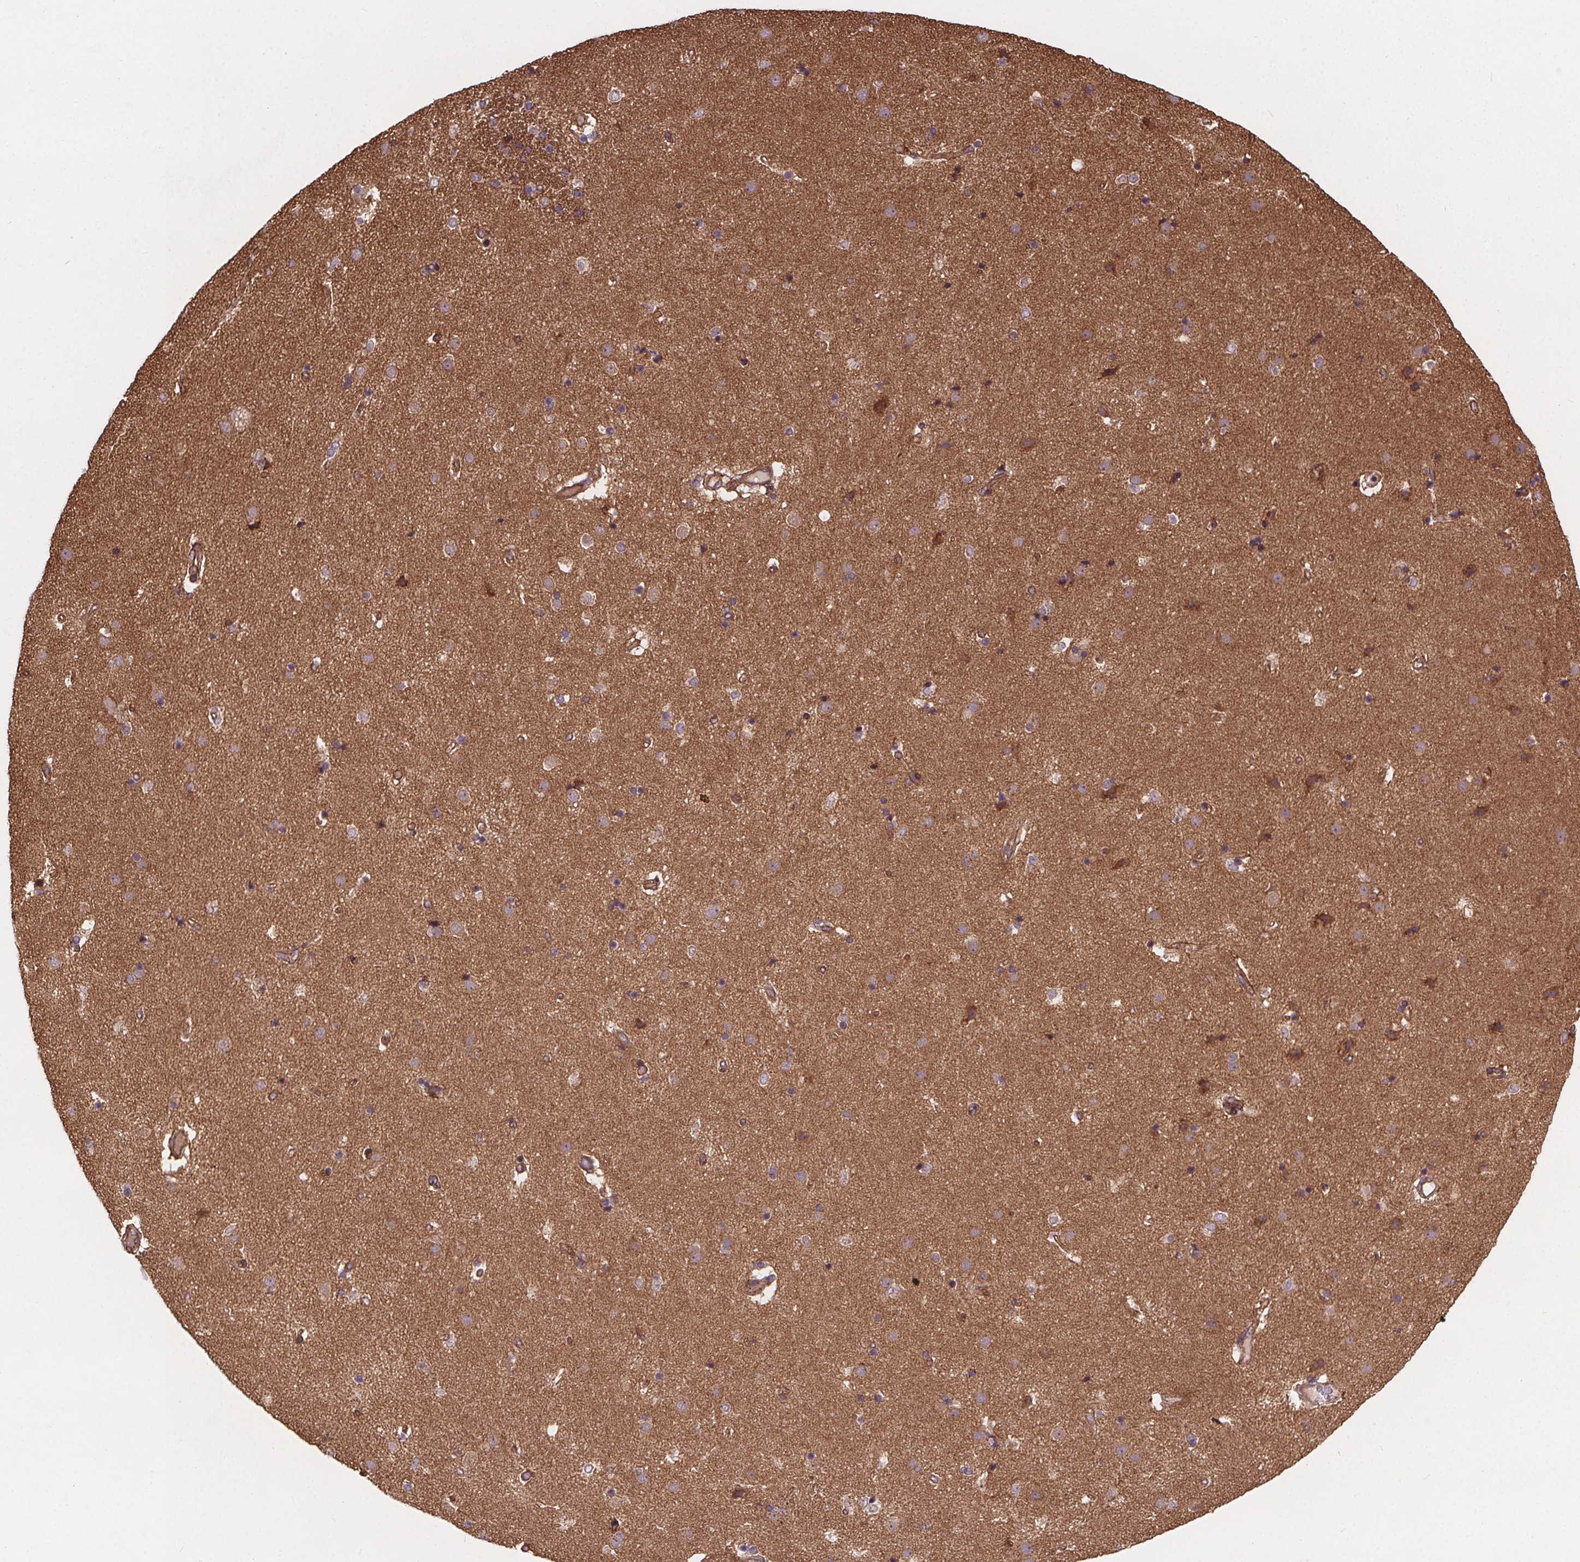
{"staining": {"intensity": "weak", "quantity": ">75%", "location": "cytoplasmic/membranous"}, "tissue": "caudate", "cell_type": "Glial cells", "image_type": "normal", "snomed": [{"axis": "morphology", "description": "Normal tissue, NOS"}, {"axis": "topography", "description": "Lateral ventricle wall"}], "caption": "The immunohistochemical stain labels weak cytoplasmic/membranous staining in glial cells of unremarkable caudate. The protein is stained brown, and the nuclei are stained in blue (DAB IHC with brightfield microscopy, high magnification).", "gene": "CLINT1", "patient": {"sex": "female", "age": 71}}